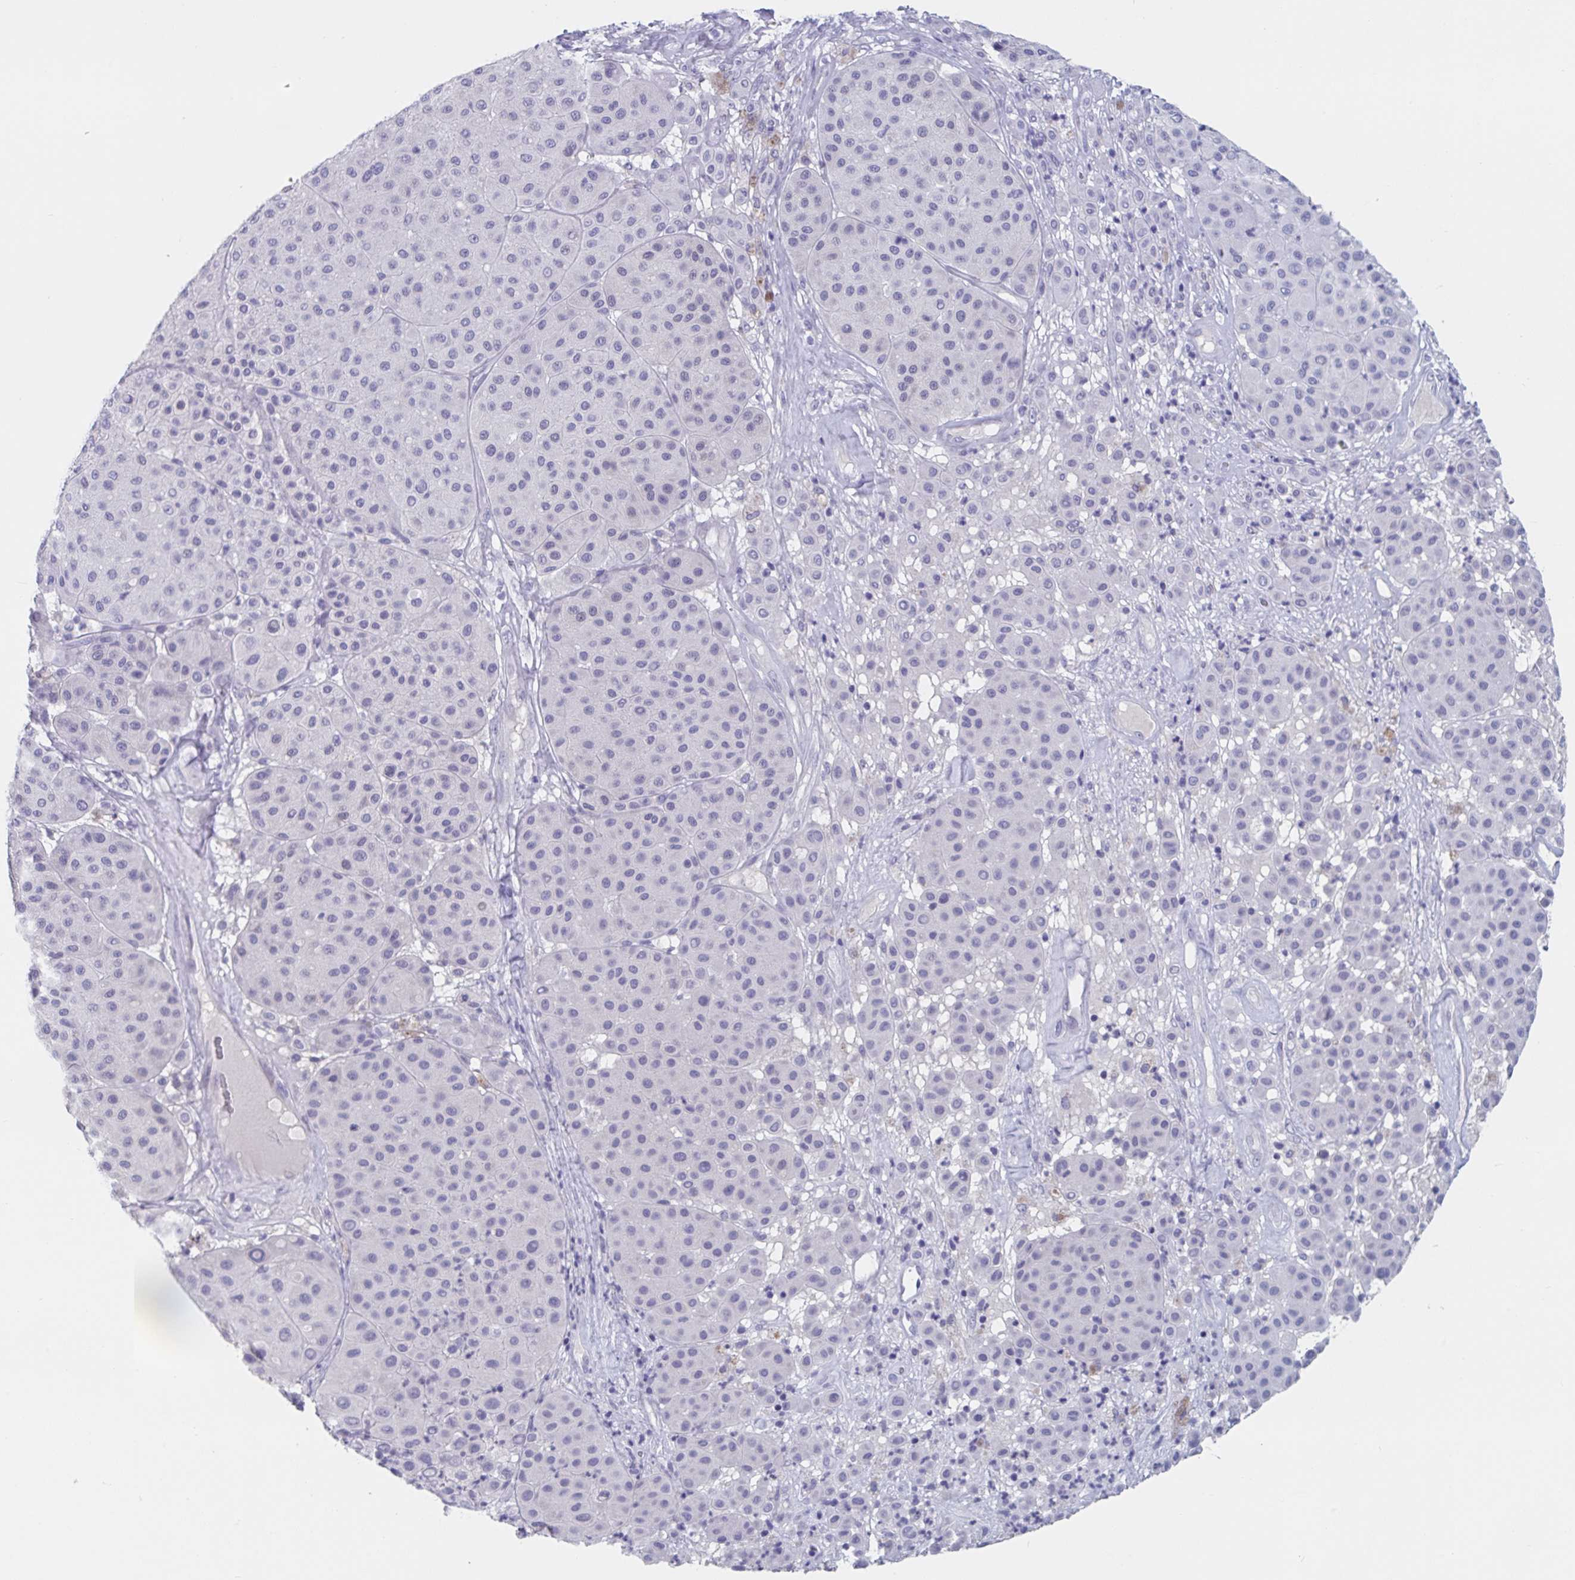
{"staining": {"intensity": "negative", "quantity": "none", "location": "none"}, "tissue": "melanoma", "cell_type": "Tumor cells", "image_type": "cancer", "snomed": [{"axis": "morphology", "description": "Malignant melanoma, Metastatic site"}, {"axis": "topography", "description": "Smooth muscle"}], "caption": "A high-resolution image shows immunohistochemistry (IHC) staining of melanoma, which demonstrates no significant positivity in tumor cells.", "gene": "NDUFC2", "patient": {"sex": "male", "age": 41}}